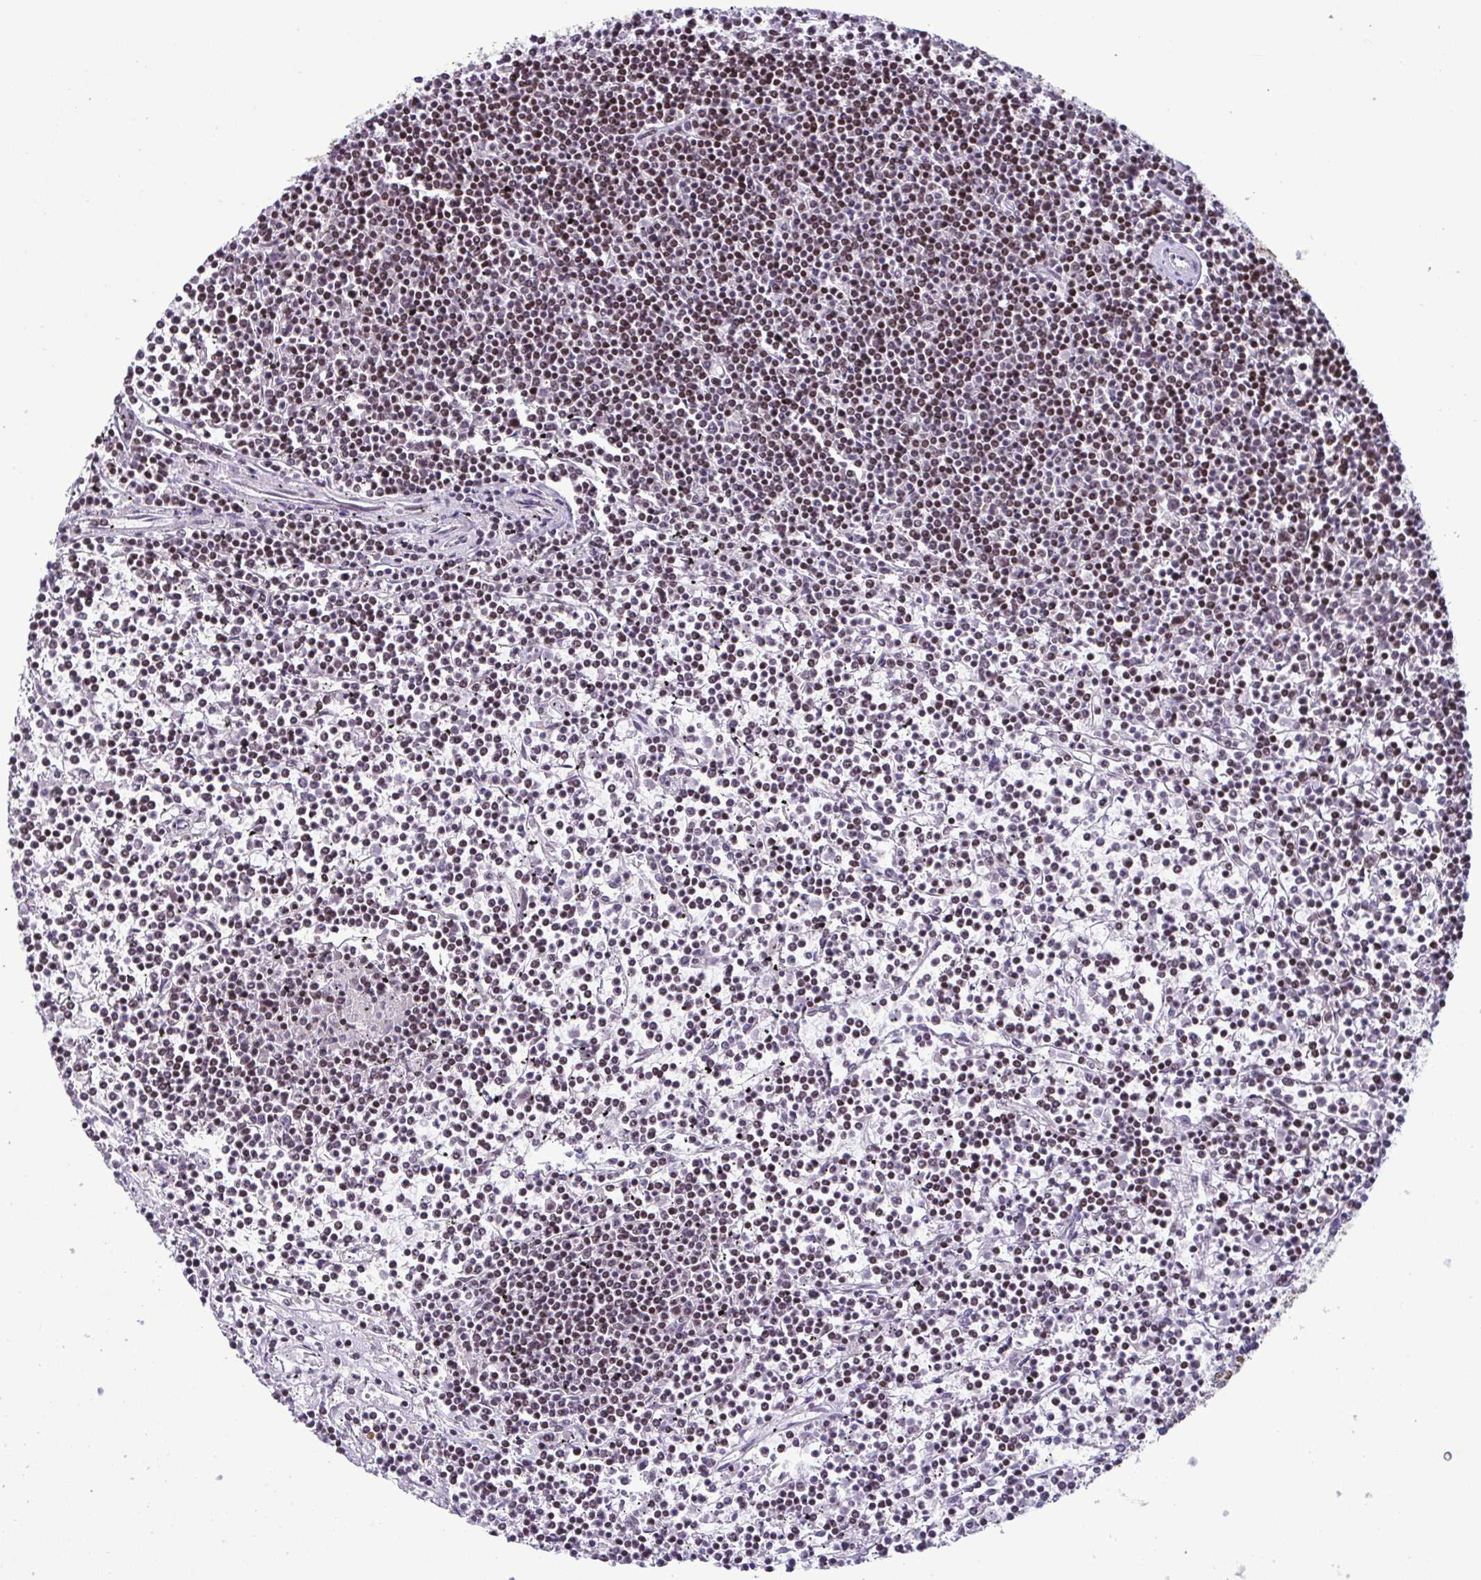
{"staining": {"intensity": "moderate", "quantity": "25%-75%", "location": "nuclear"}, "tissue": "lymphoma", "cell_type": "Tumor cells", "image_type": "cancer", "snomed": [{"axis": "morphology", "description": "Malignant lymphoma, non-Hodgkin's type, Low grade"}, {"axis": "topography", "description": "Spleen"}], "caption": "Malignant lymphoma, non-Hodgkin's type (low-grade) stained for a protein demonstrates moderate nuclear positivity in tumor cells.", "gene": "IRF1", "patient": {"sex": "female", "age": 19}}